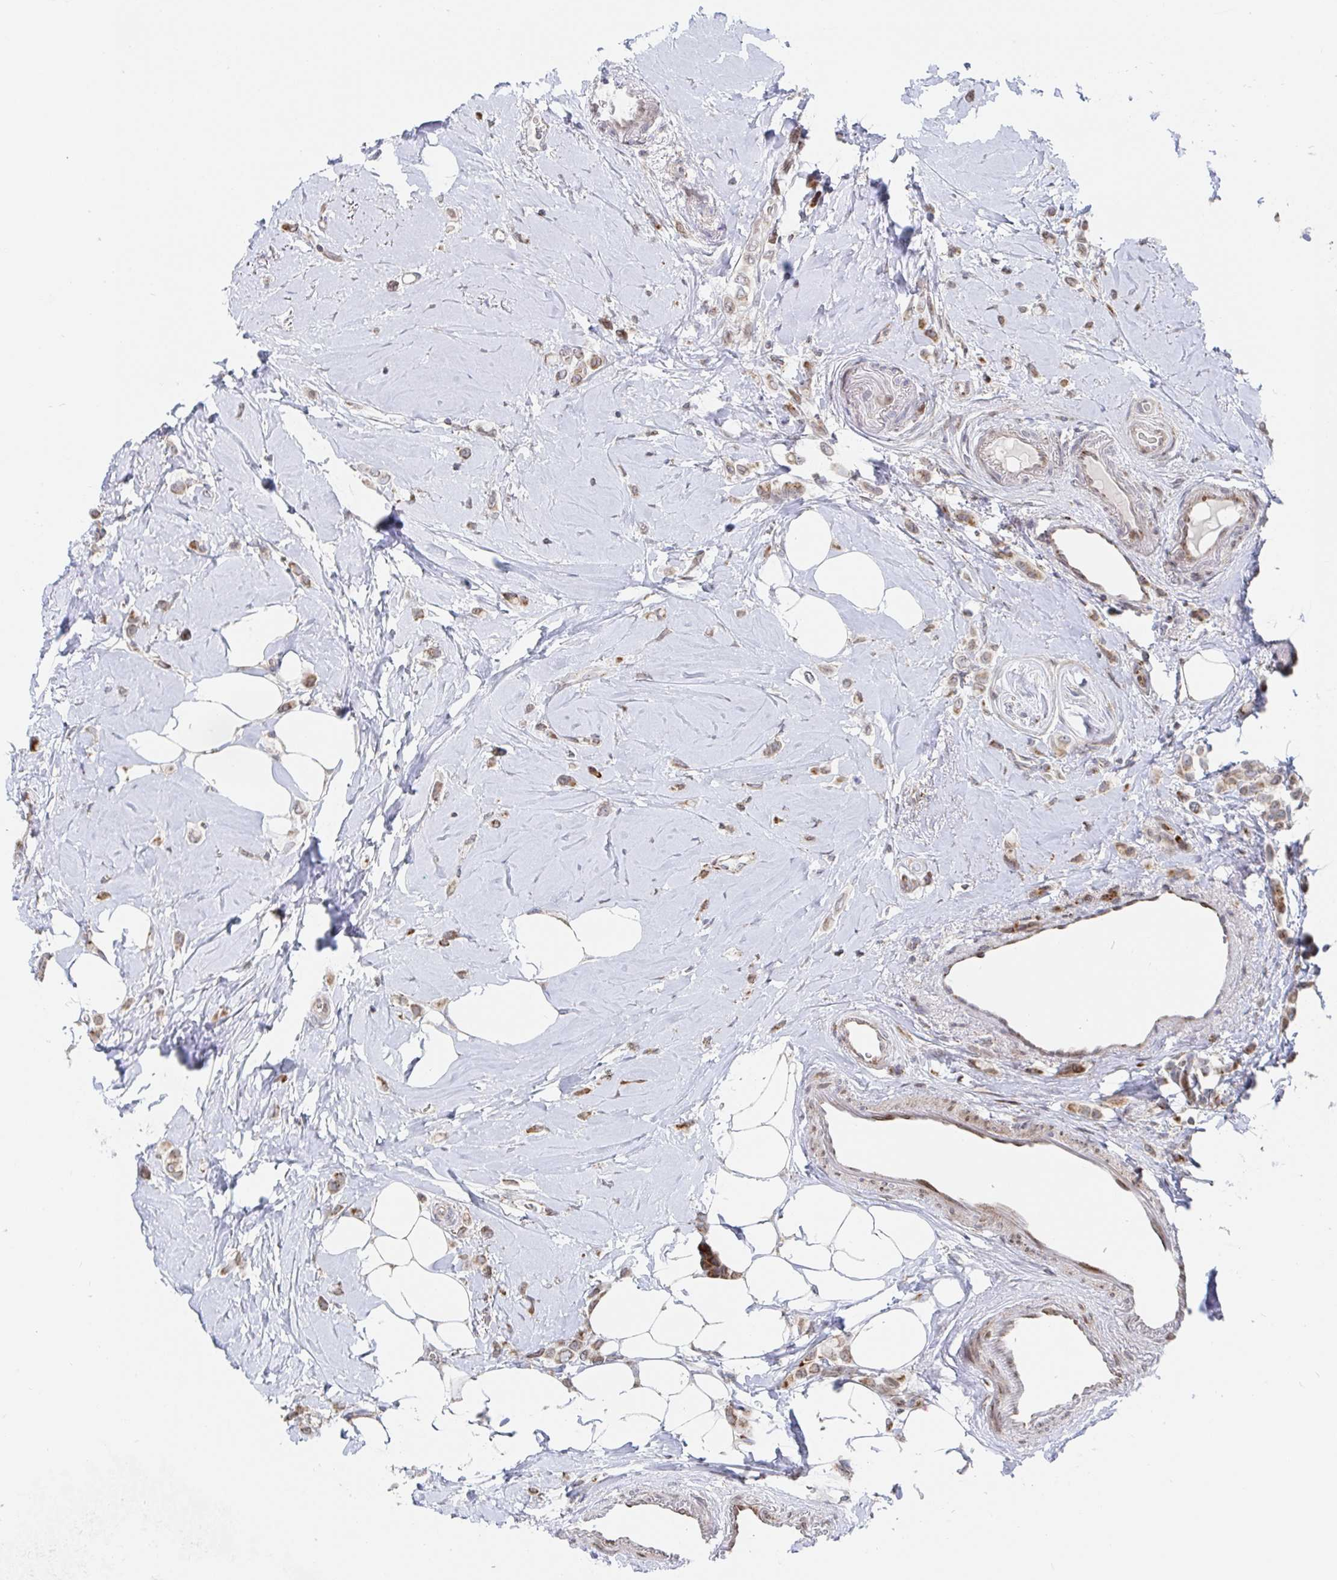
{"staining": {"intensity": "moderate", "quantity": ">75%", "location": "cytoplasmic/membranous"}, "tissue": "breast cancer", "cell_type": "Tumor cells", "image_type": "cancer", "snomed": [{"axis": "morphology", "description": "Lobular carcinoma"}, {"axis": "topography", "description": "Breast"}], "caption": "The immunohistochemical stain shows moderate cytoplasmic/membranous expression in tumor cells of lobular carcinoma (breast) tissue.", "gene": "STARD8", "patient": {"sex": "female", "age": 66}}